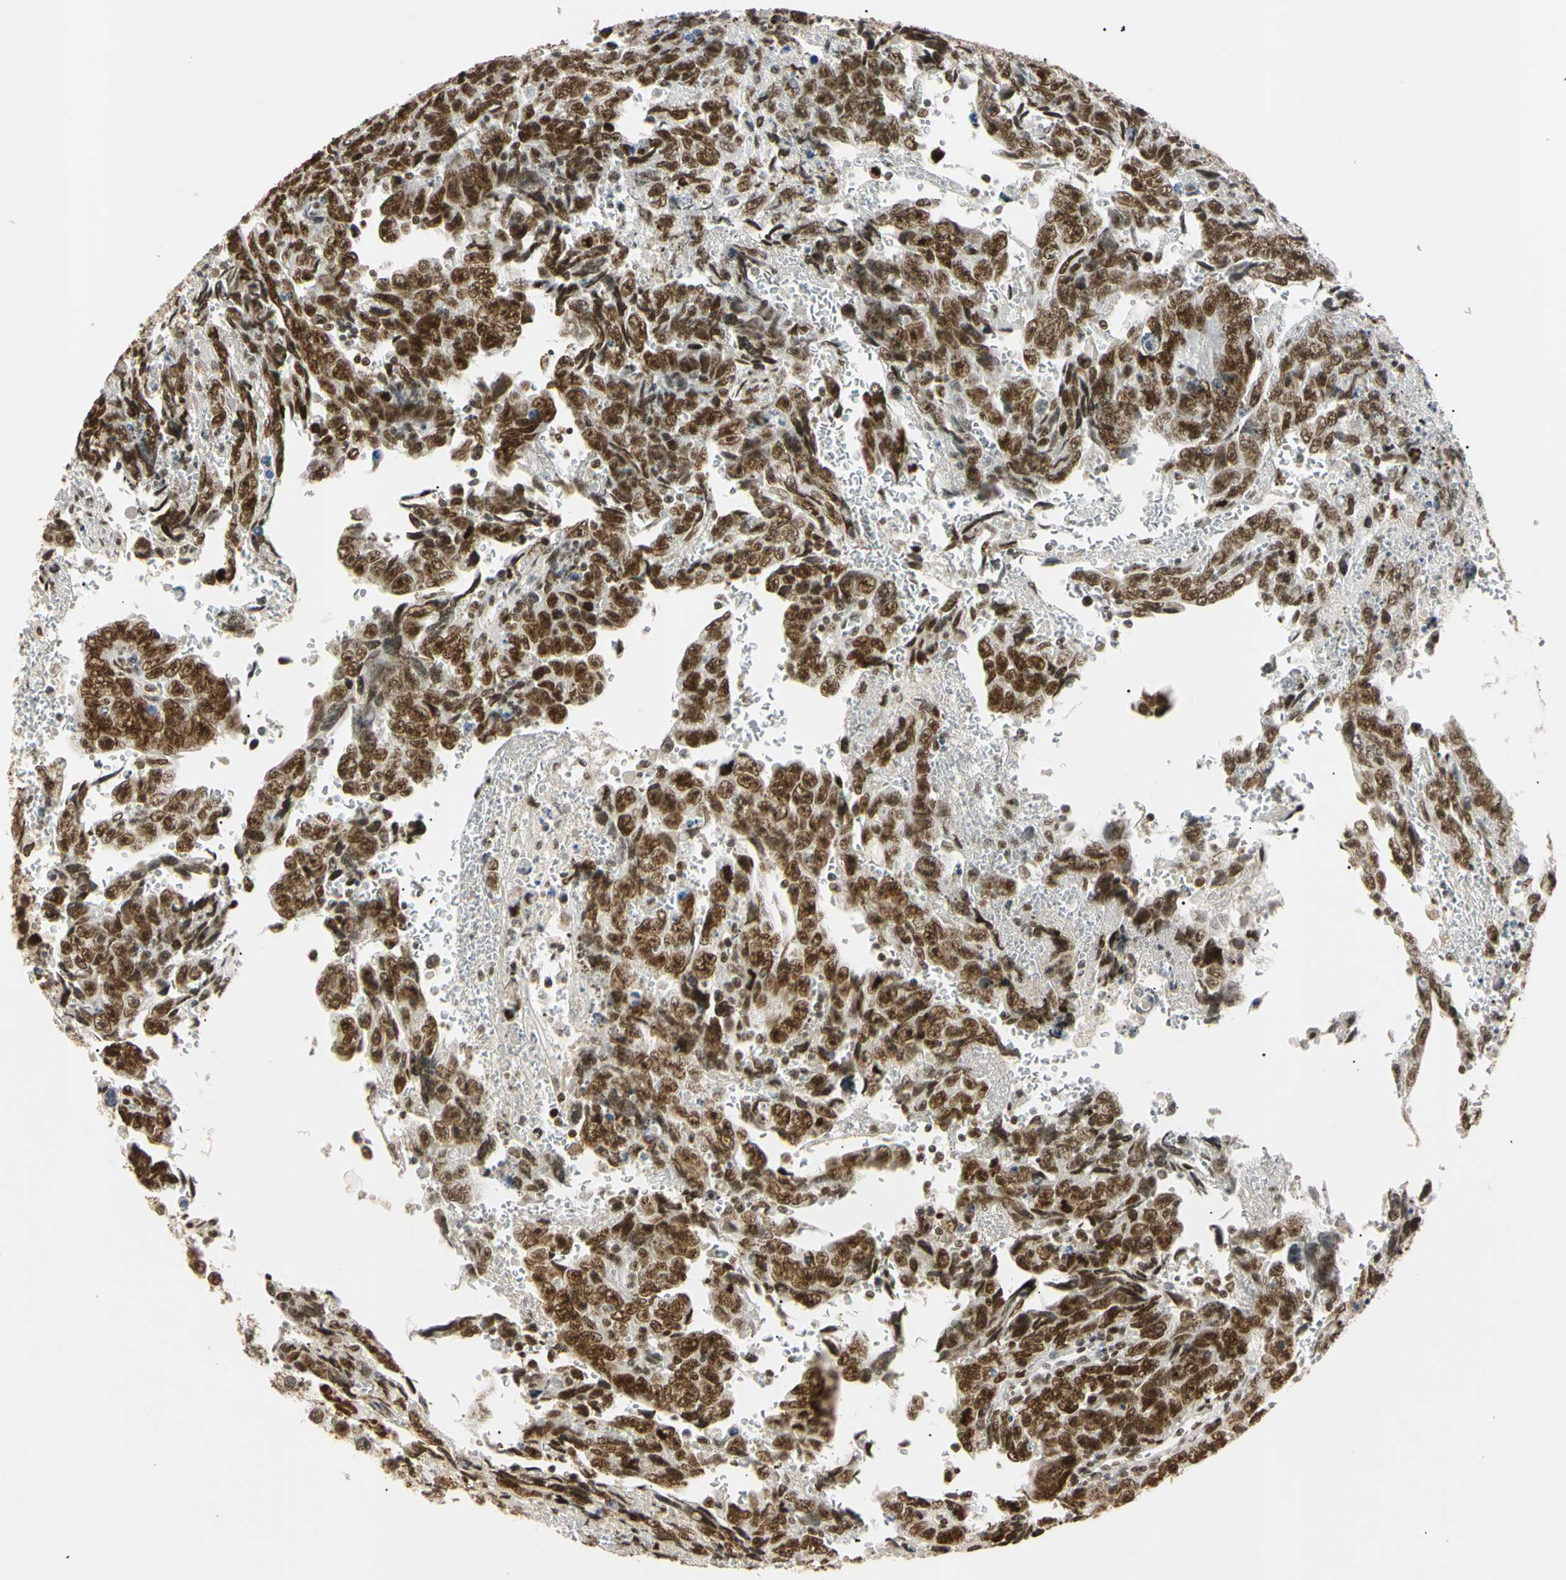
{"staining": {"intensity": "strong", "quantity": ">75%", "location": "nuclear"}, "tissue": "testis cancer", "cell_type": "Tumor cells", "image_type": "cancer", "snomed": [{"axis": "morphology", "description": "Carcinoma, Embryonal, NOS"}, {"axis": "topography", "description": "Testis"}], "caption": "Testis cancer was stained to show a protein in brown. There is high levels of strong nuclear expression in approximately >75% of tumor cells. (DAB (3,3'-diaminobenzidine) = brown stain, brightfield microscopy at high magnification).", "gene": "SMARCA5", "patient": {"sex": "male", "age": 28}}